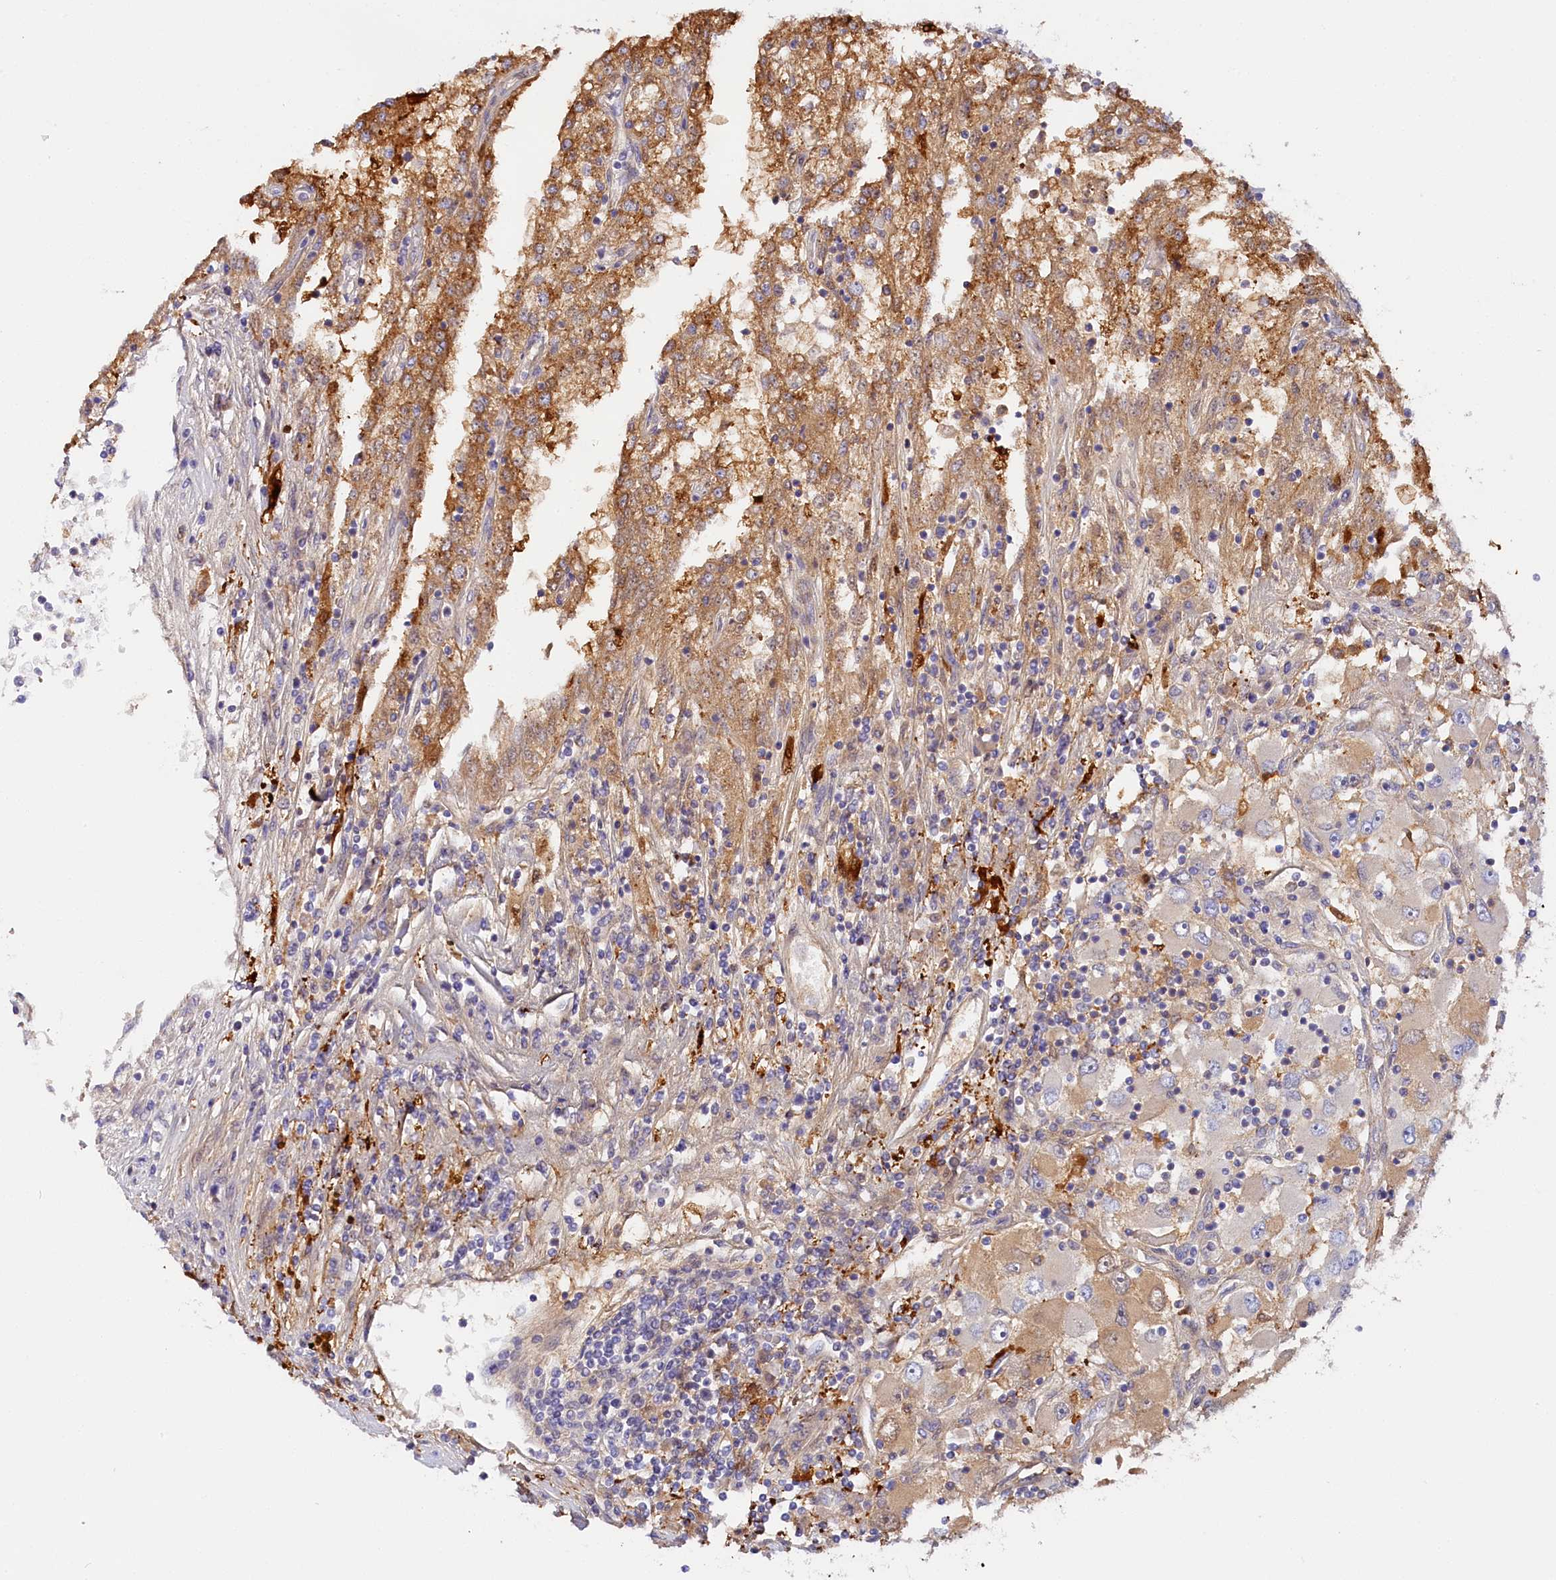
{"staining": {"intensity": "moderate", "quantity": ">75%", "location": "cytoplasmic/membranous"}, "tissue": "renal cancer", "cell_type": "Tumor cells", "image_type": "cancer", "snomed": [{"axis": "morphology", "description": "Adenocarcinoma, NOS"}, {"axis": "topography", "description": "Kidney"}], "caption": "Immunohistochemistry (IHC) of human renal cancer (adenocarcinoma) demonstrates medium levels of moderate cytoplasmic/membranous expression in approximately >75% of tumor cells.", "gene": "KATNB1", "patient": {"sex": "female", "age": 52}}